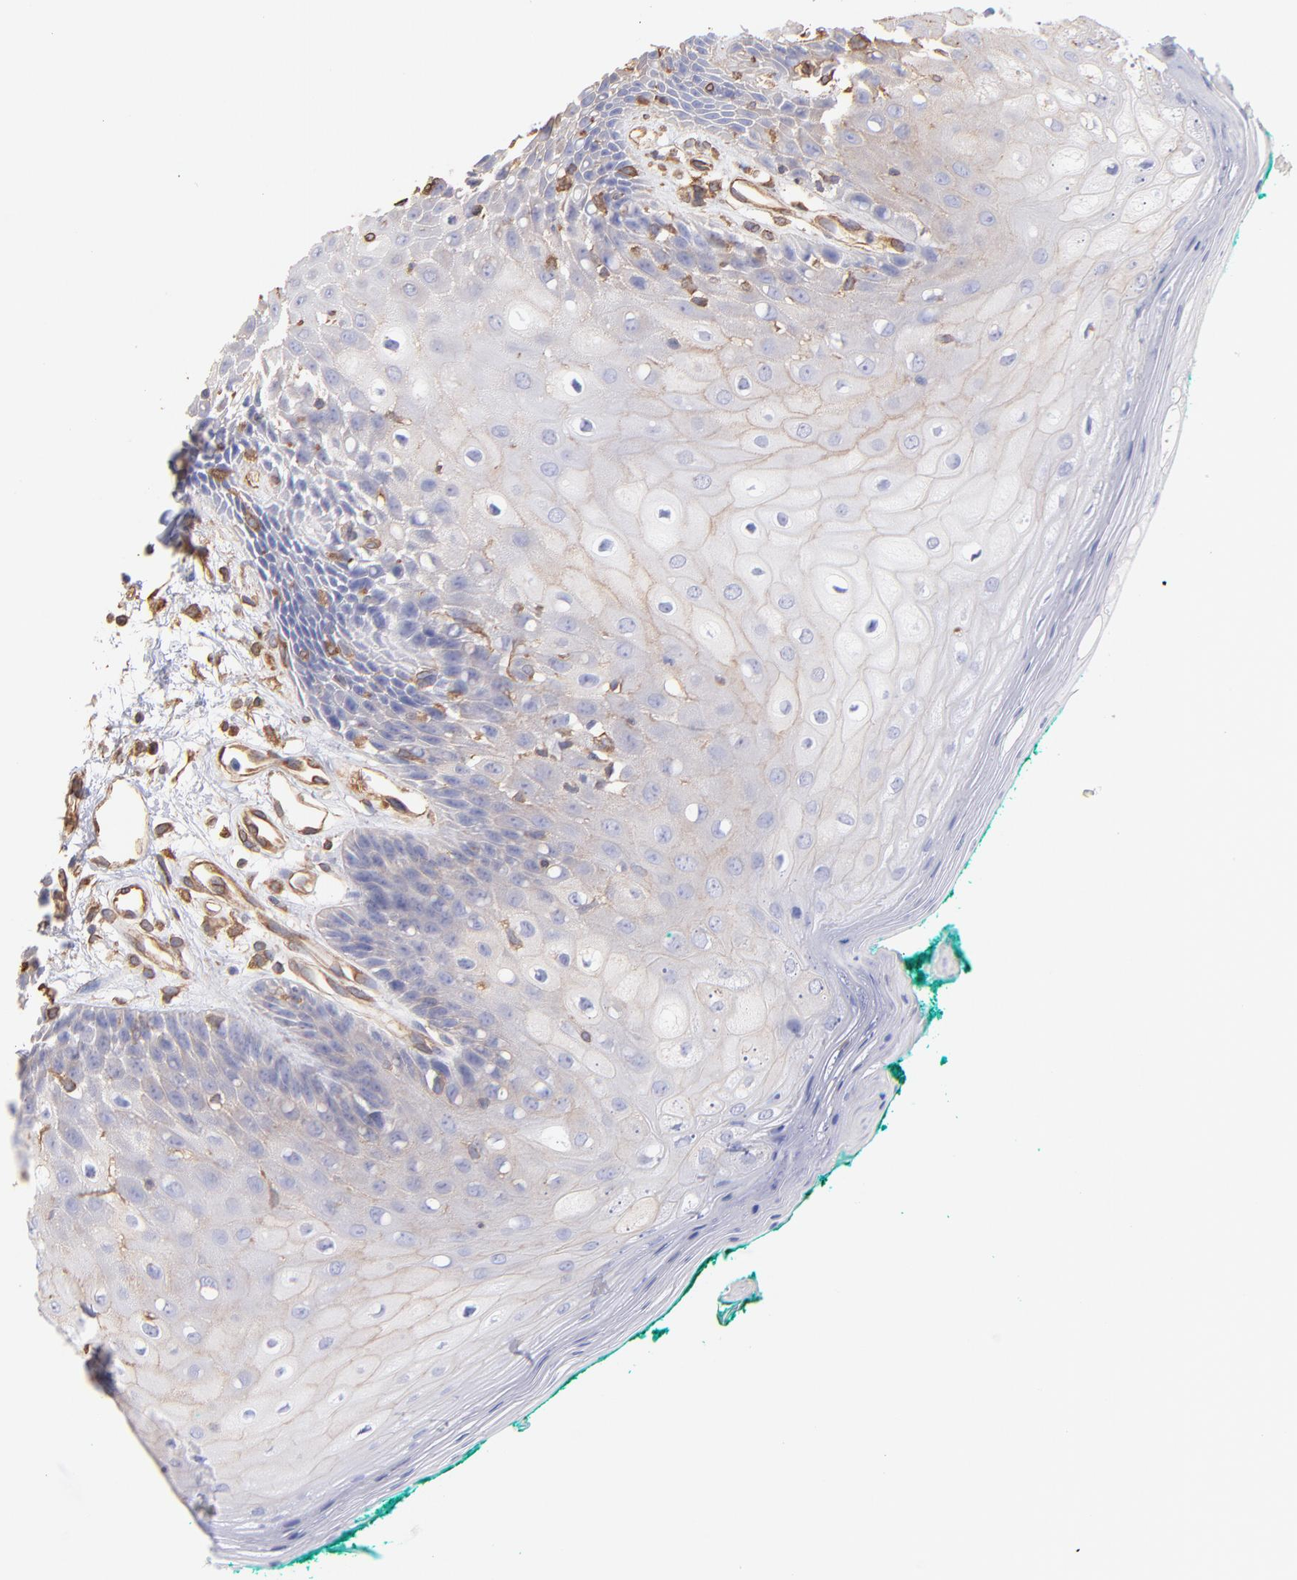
{"staining": {"intensity": "weak", "quantity": "<25%", "location": "cytoplasmic/membranous"}, "tissue": "oral mucosa", "cell_type": "Squamous epithelial cells", "image_type": "normal", "snomed": [{"axis": "morphology", "description": "Normal tissue, NOS"}, {"axis": "morphology", "description": "Squamous cell carcinoma, NOS"}, {"axis": "topography", "description": "Skeletal muscle"}, {"axis": "topography", "description": "Oral tissue"}, {"axis": "topography", "description": "Head-Neck"}], "caption": "High power microscopy image of an IHC histopathology image of normal oral mucosa, revealing no significant staining in squamous epithelial cells. Nuclei are stained in blue.", "gene": "PLEC", "patient": {"sex": "female", "age": 84}}